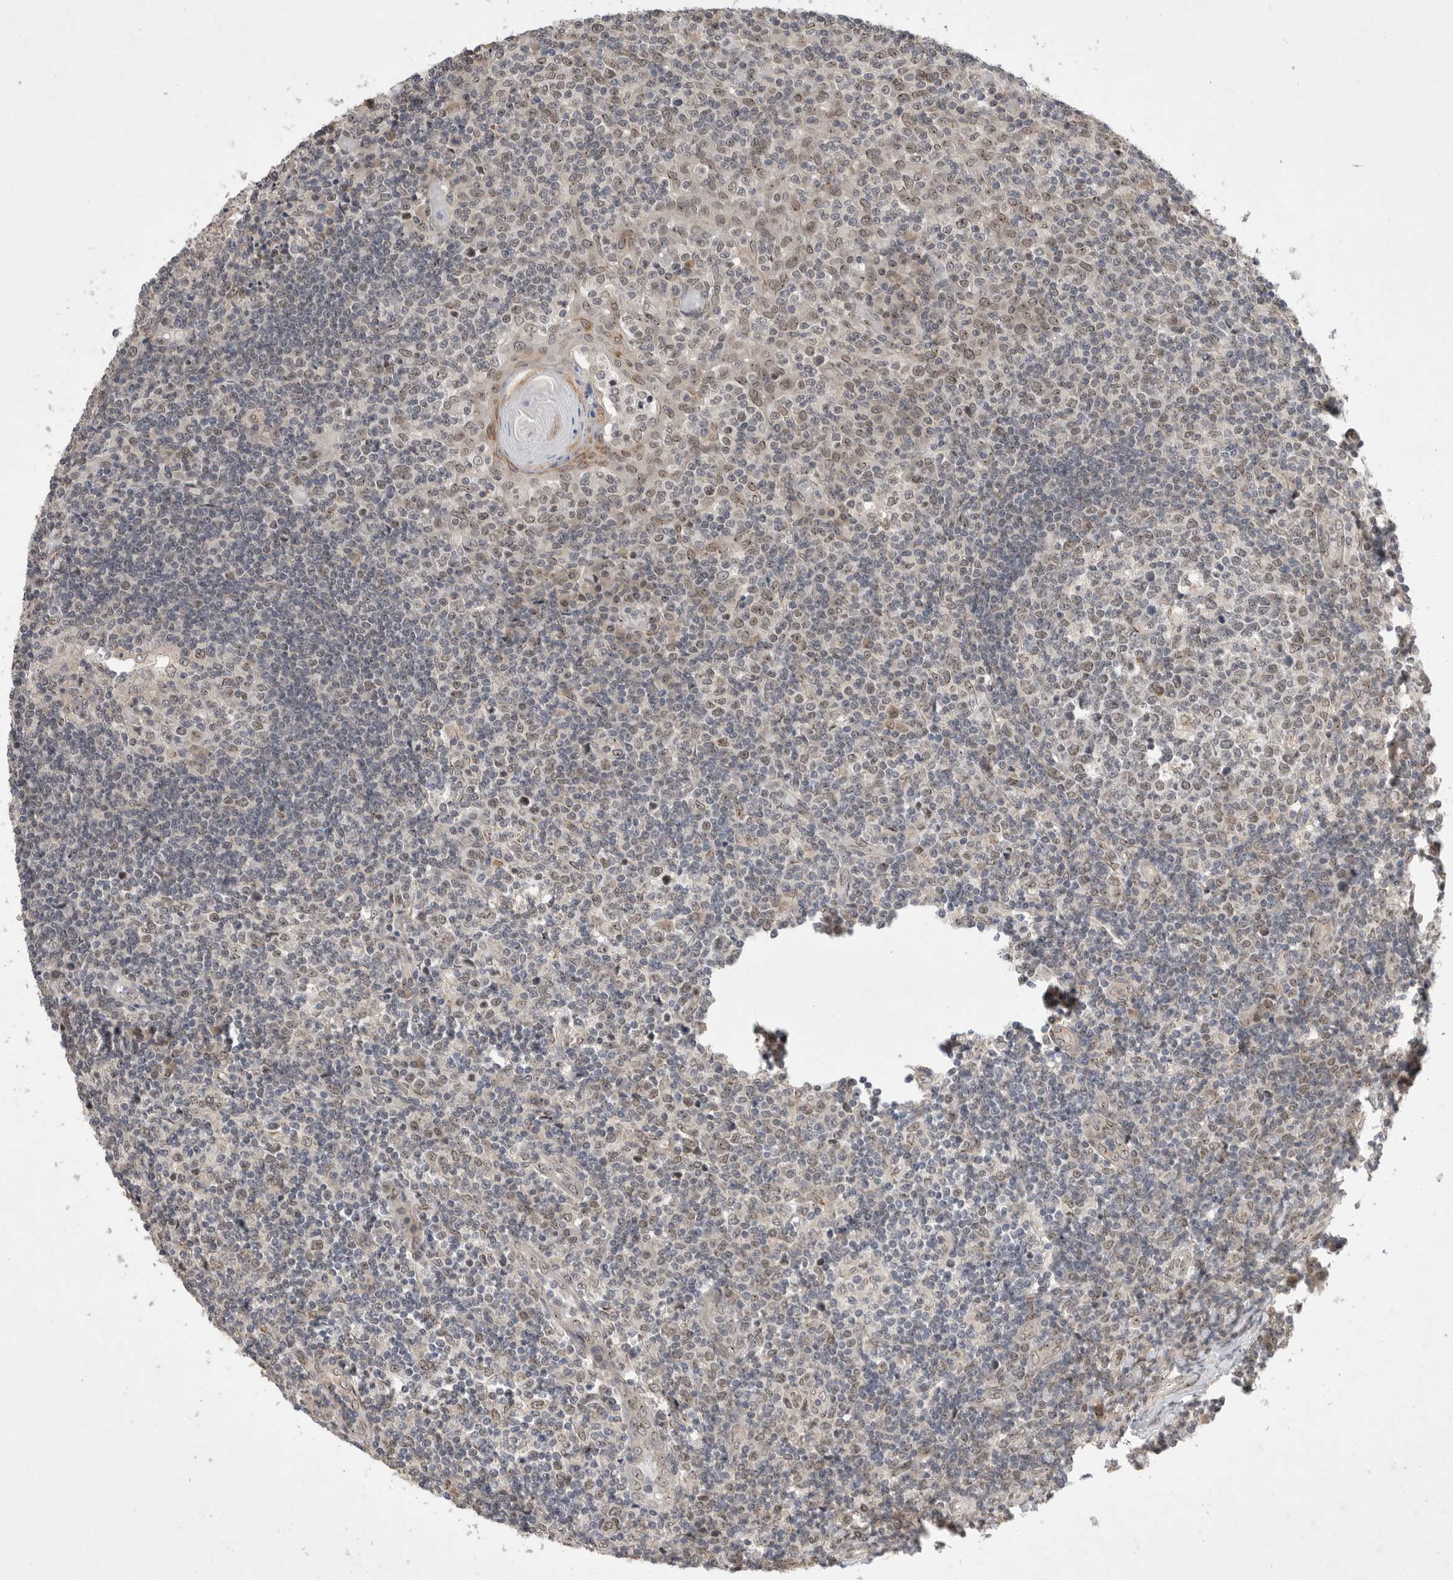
{"staining": {"intensity": "weak", "quantity": "25%-75%", "location": "nuclear"}, "tissue": "tonsil", "cell_type": "Germinal center cells", "image_type": "normal", "snomed": [{"axis": "morphology", "description": "Normal tissue, NOS"}, {"axis": "topography", "description": "Tonsil"}], "caption": "Tonsil was stained to show a protein in brown. There is low levels of weak nuclear staining in about 25%-75% of germinal center cells. Nuclei are stained in blue.", "gene": "LEMD3", "patient": {"sex": "female", "age": 19}}